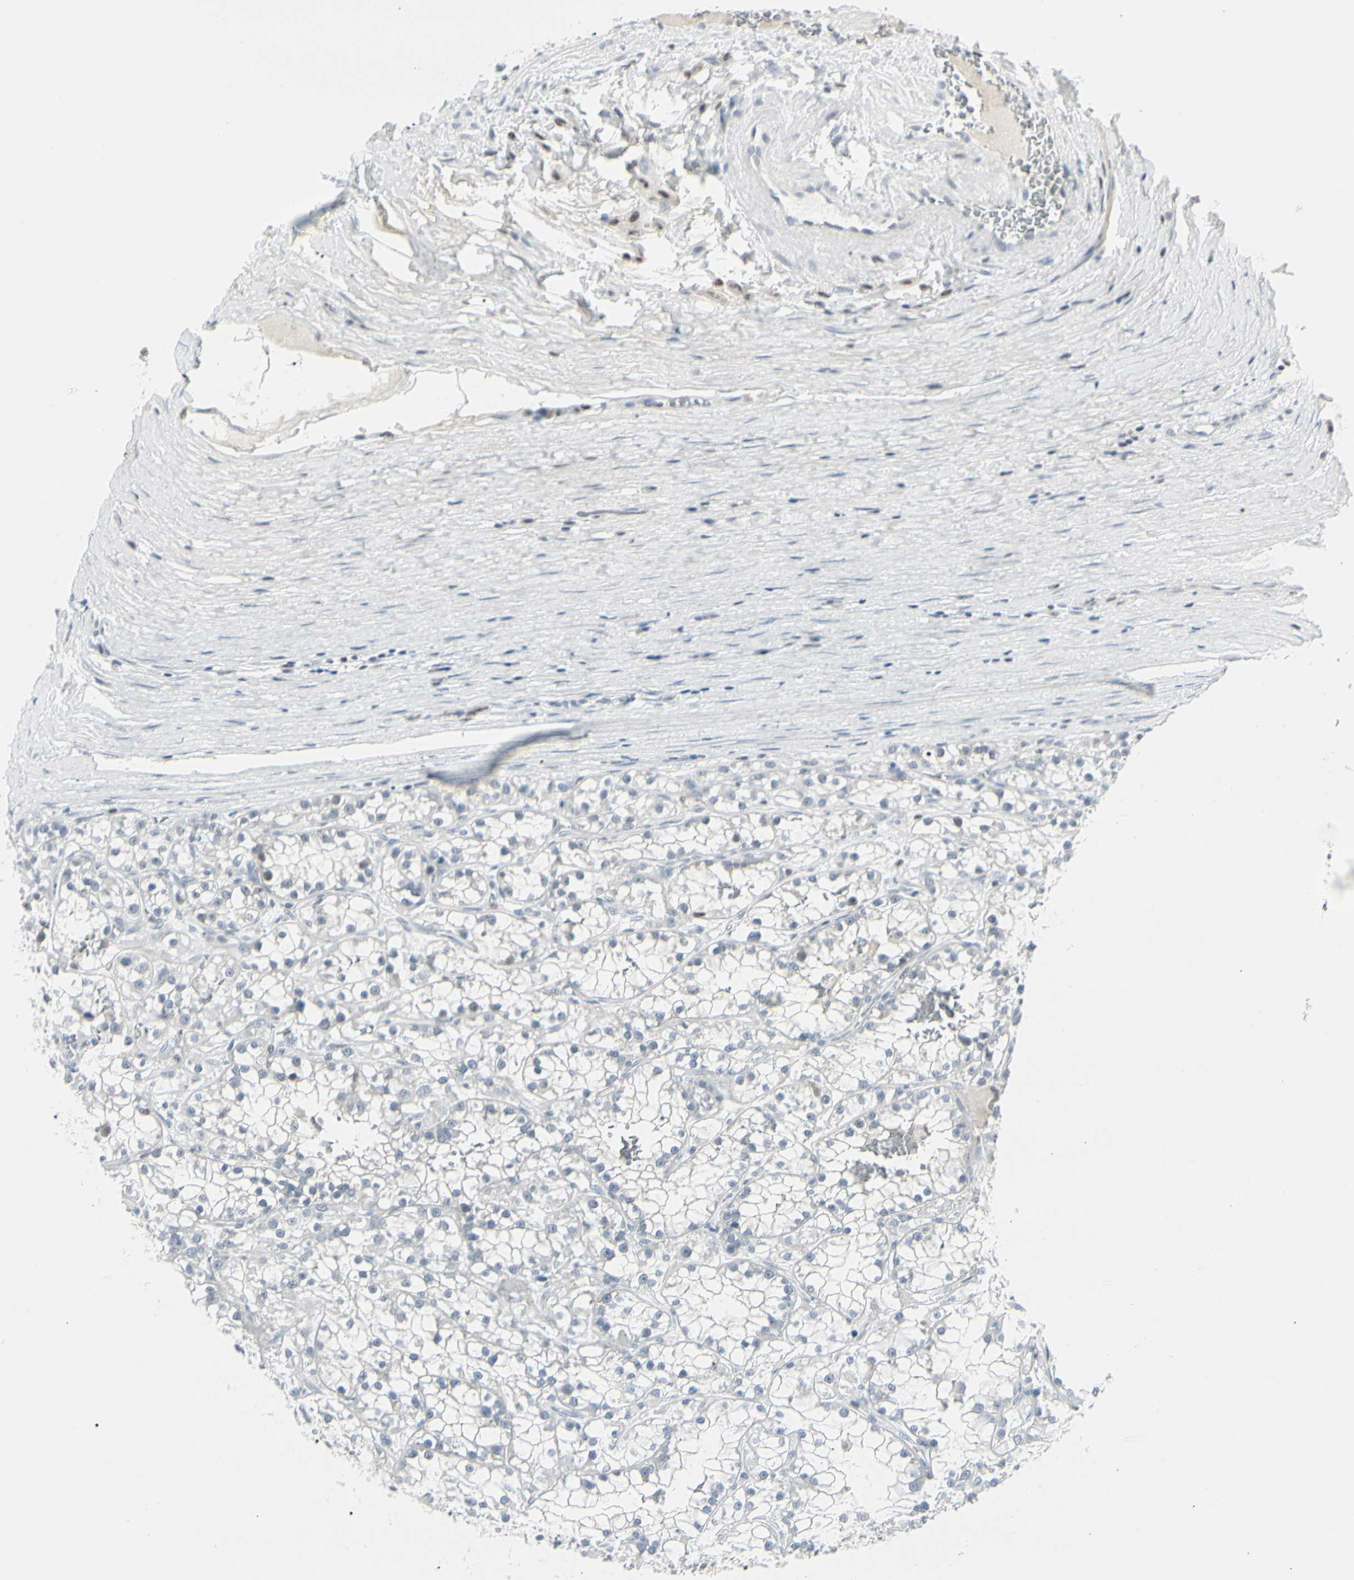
{"staining": {"intensity": "negative", "quantity": "none", "location": "none"}, "tissue": "renal cancer", "cell_type": "Tumor cells", "image_type": "cancer", "snomed": [{"axis": "morphology", "description": "Adenocarcinoma, NOS"}, {"axis": "topography", "description": "Kidney"}], "caption": "This is an IHC histopathology image of renal adenocarcinoma. There is no staining in tumor cells.", "gene": "ZBTB7B", "patient": {"sex": "female", "age": 52}}